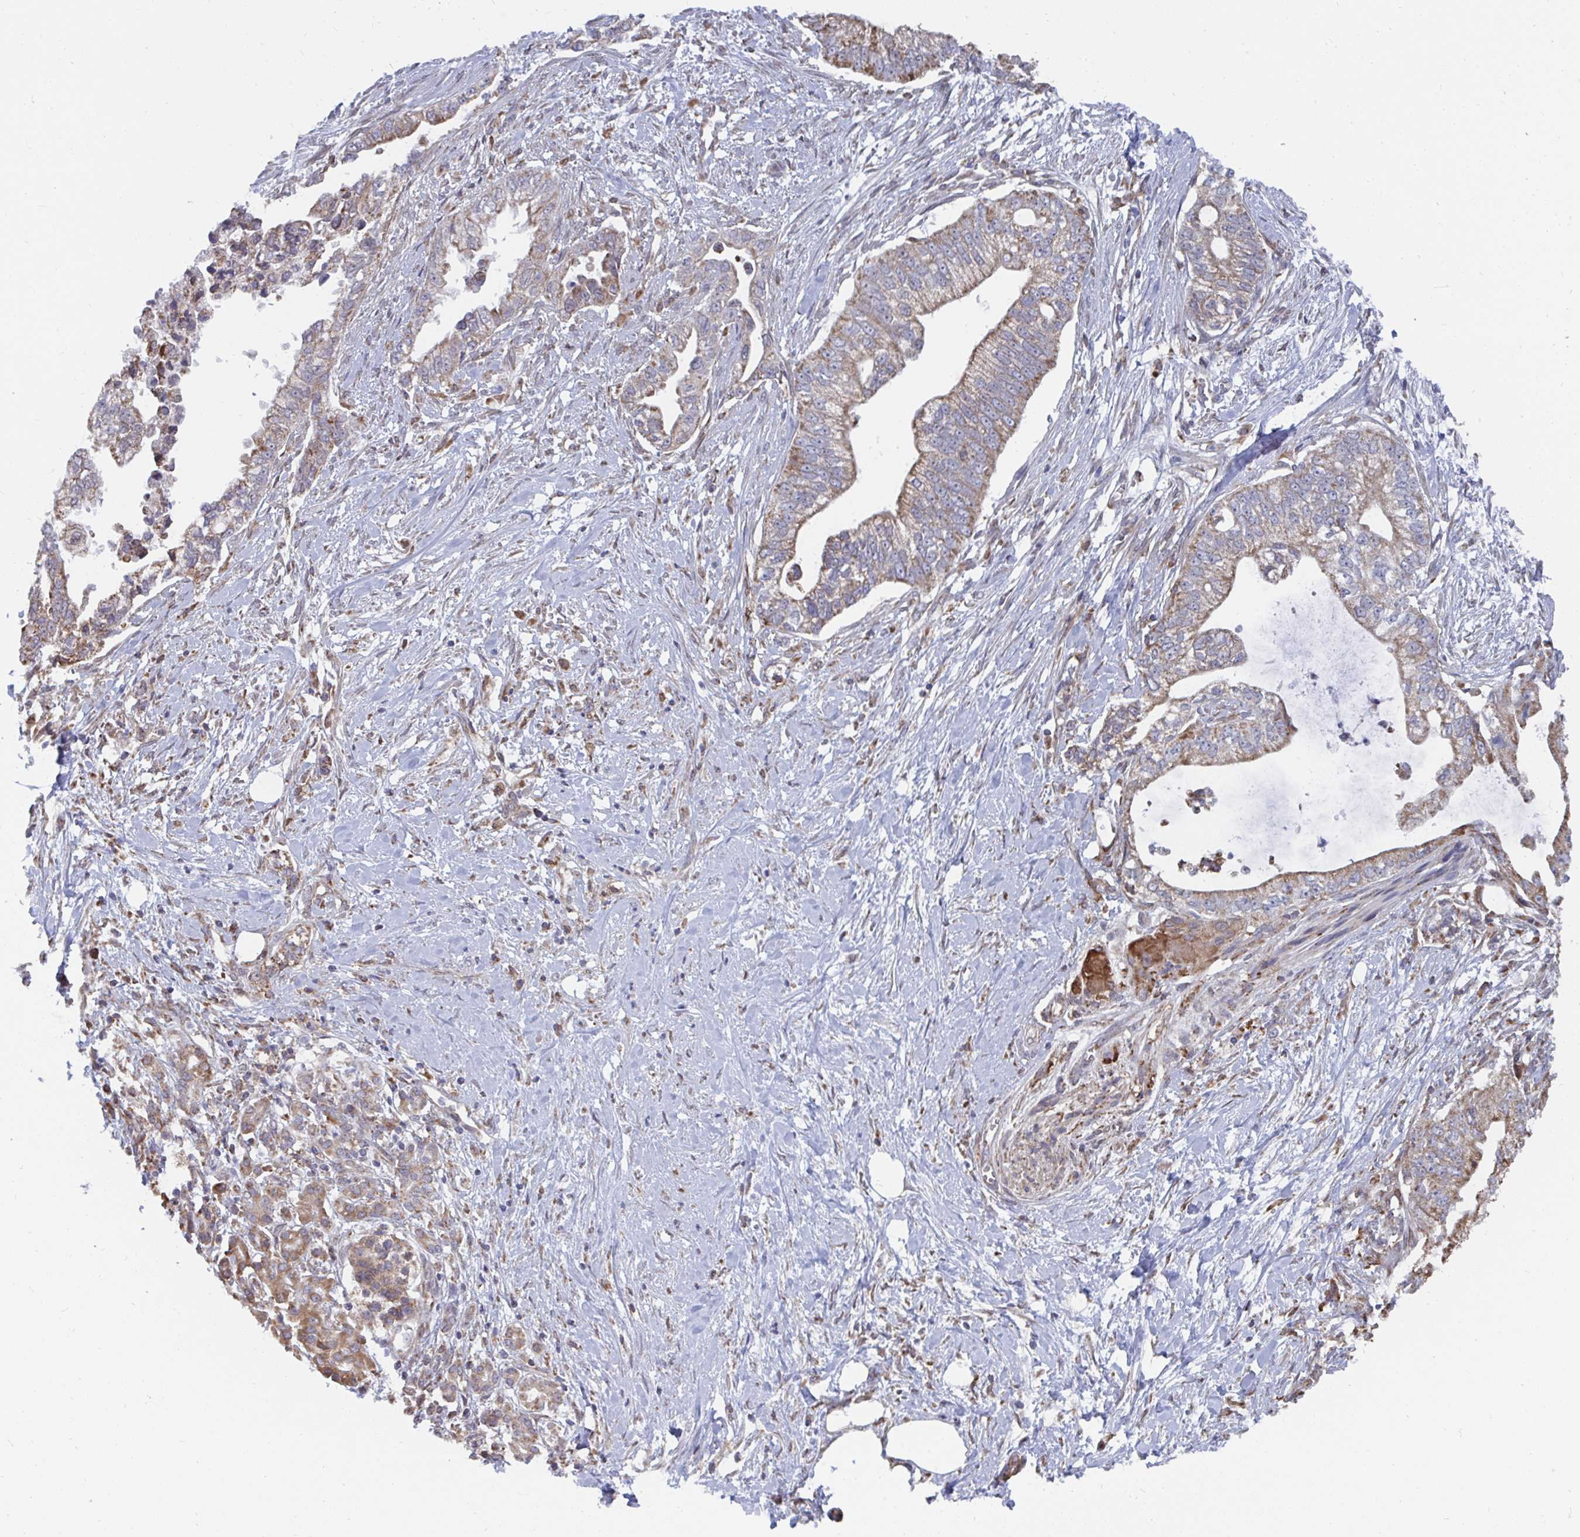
{"staining": {"intensity": "moderate", "quantity": ">75%", "location": "cytoplasmic/membranous"}, "tissue": "pancreatic cancer", "cell_type": "Tumor cells", "image_type": "cancer", "snomed": [{"axis": "morphology", "description": "Adenocarcinoma, NOS"}, {"axis": "topography", "description": "Pancreas"}], "caption": "IHC staining of pancreatic adenocarcinoma, which exhibits medium levels of moderate cytoplasmic/membranous expression in approximately >75% of tumor cells indicating moderate cytoplasmic/membranous protein staining. The staining was performed using DAB (3,3'-diaminobenzidine) (brown) for protein detection and nuclei were counterstained in hematoxylin (blue).", "gene": "ELAVL1", "patient": {"sex": "male", "age": 70}}